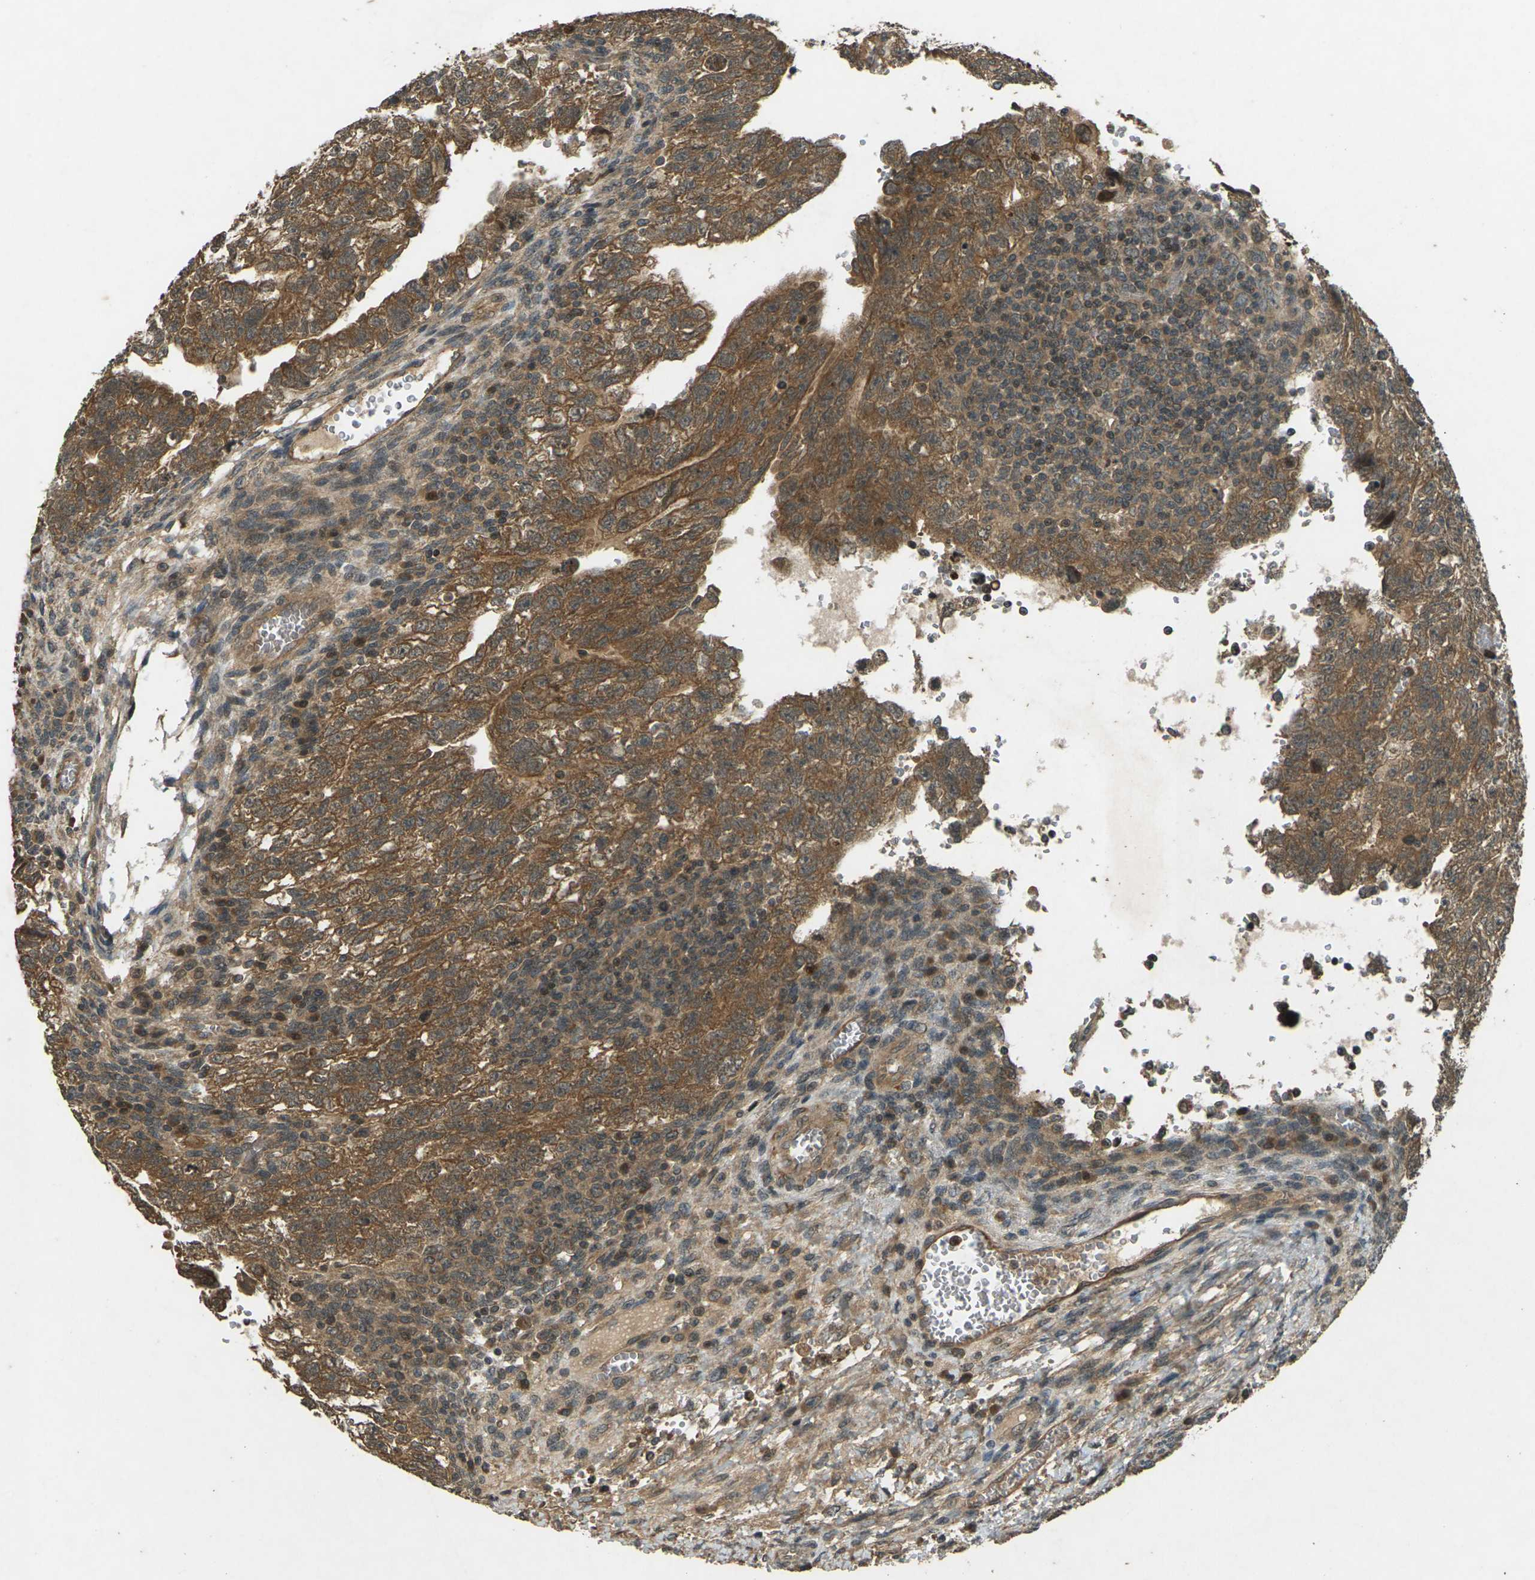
{"staining": {"intensity": "strong", "quantity": ">75%", "location": "cytoplasmic/membranous"}, "tissue": "testis cancer", "cell_type": "Tumor cells", "image_type": "cancer", "snomed": [{"axis": "morphology", "description": "Seminoma, NOS"}, {"axis": "morphology", "description": "Carcinoma, Embryonal, NOS"}, {"axis": "topography", "description": "Testis"}], "caption": "A high amount of strong cytoplasmic/membranous positivity is present in about >75% of tumor cells in seminoma (testis) tissue. (DAB IHC, brown staining for protein, blue staining for nuclei).", "gene": "TAP1", "patient": {"sex": "male", "age": 38}}